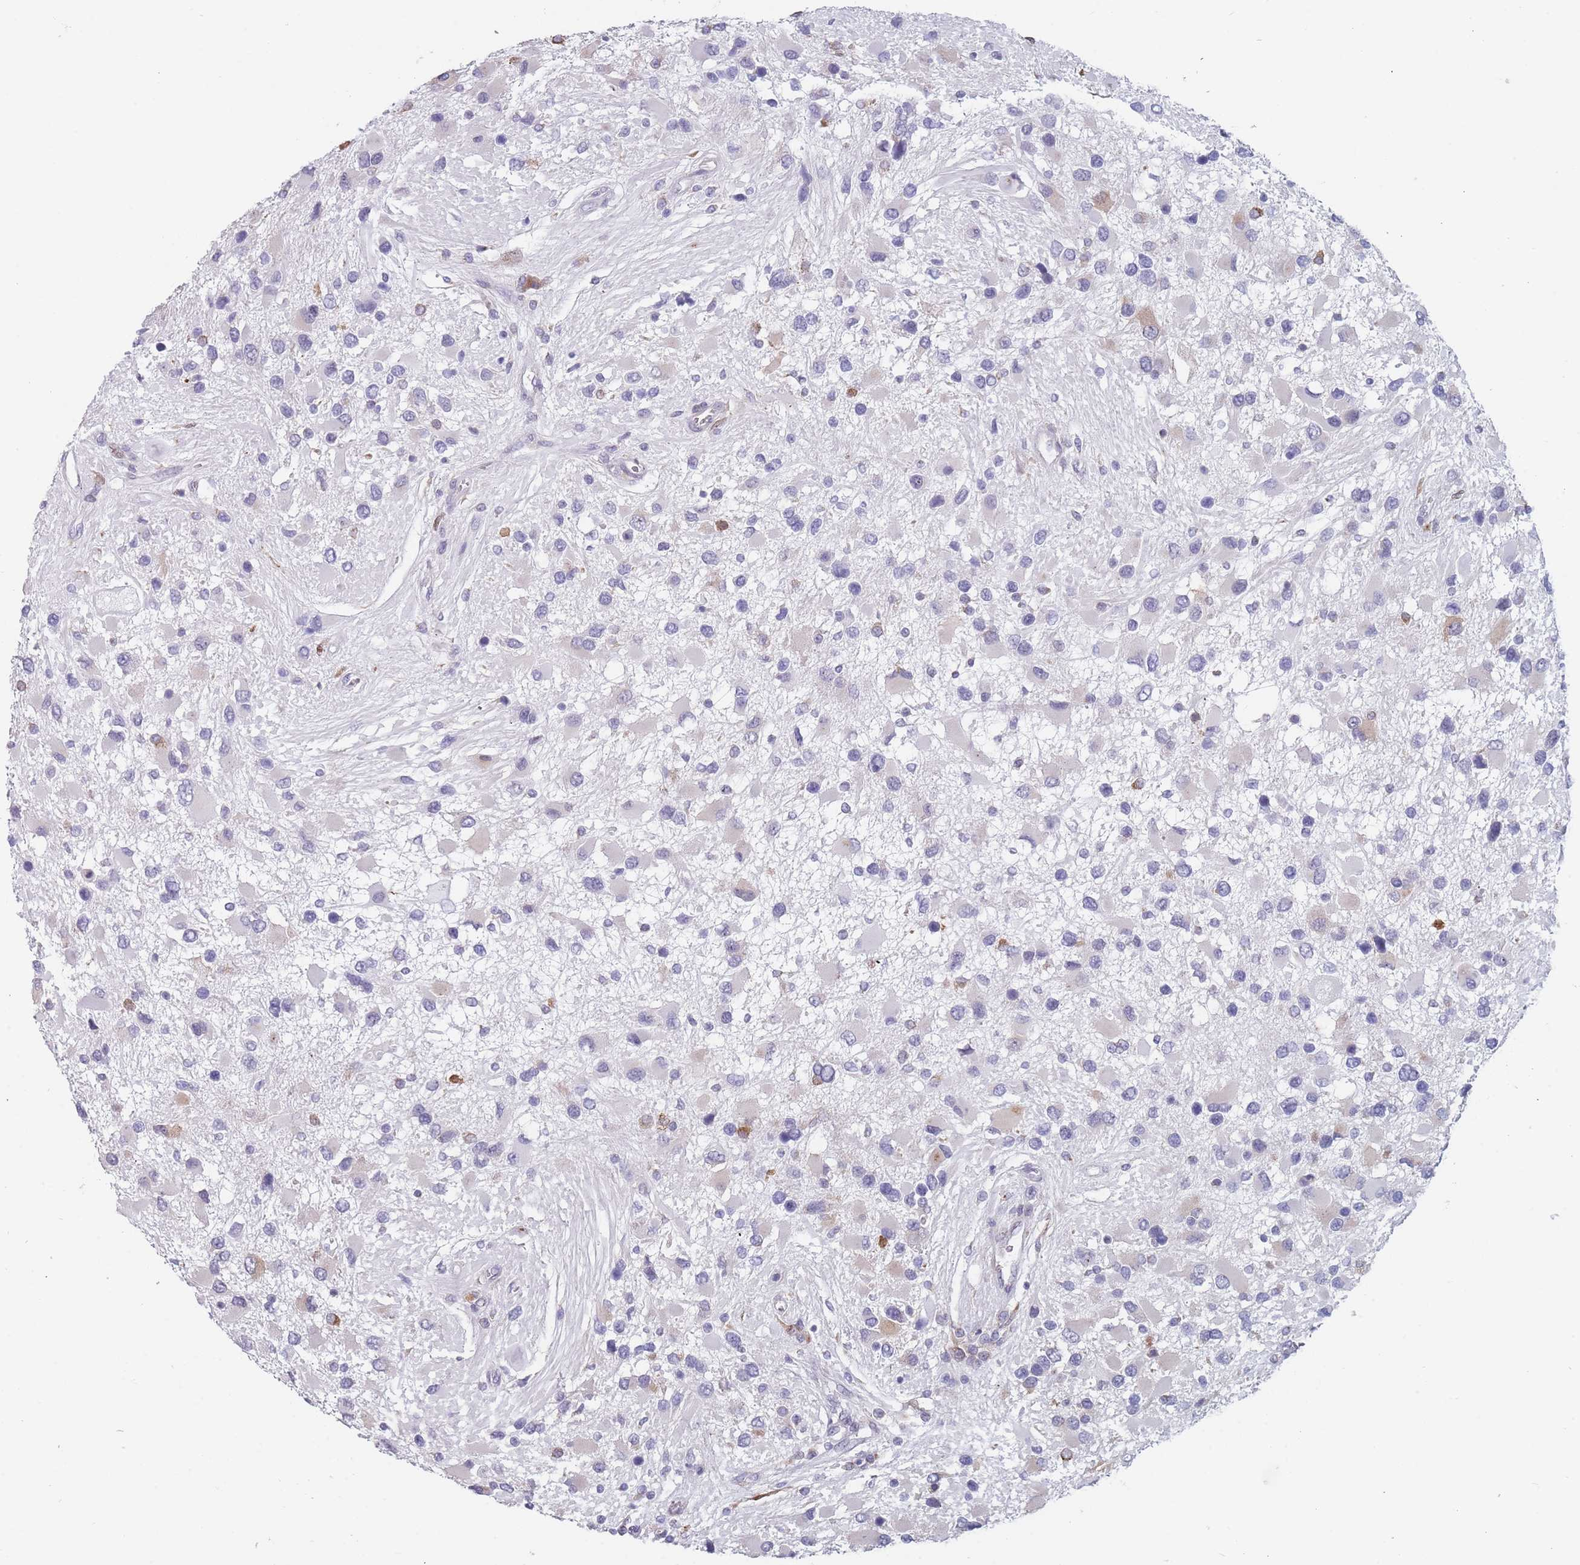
{"staining": {"intensity": "negative", "quantity": "none", "location": "none"}, "tissue": "glioma", "cell_type": "Tumor cells", "image_type": "cancer", "snomed": [{"axis": "morphology", "description": "Glioma, malignant, High grade"}, {"axis": "topography", "description": "Brain"}], "caption": "A micrograph of human glioma is negative for staining in tumor cells.", "gene": "TMED10", "patient": {"sex": "male", "age": 53}}